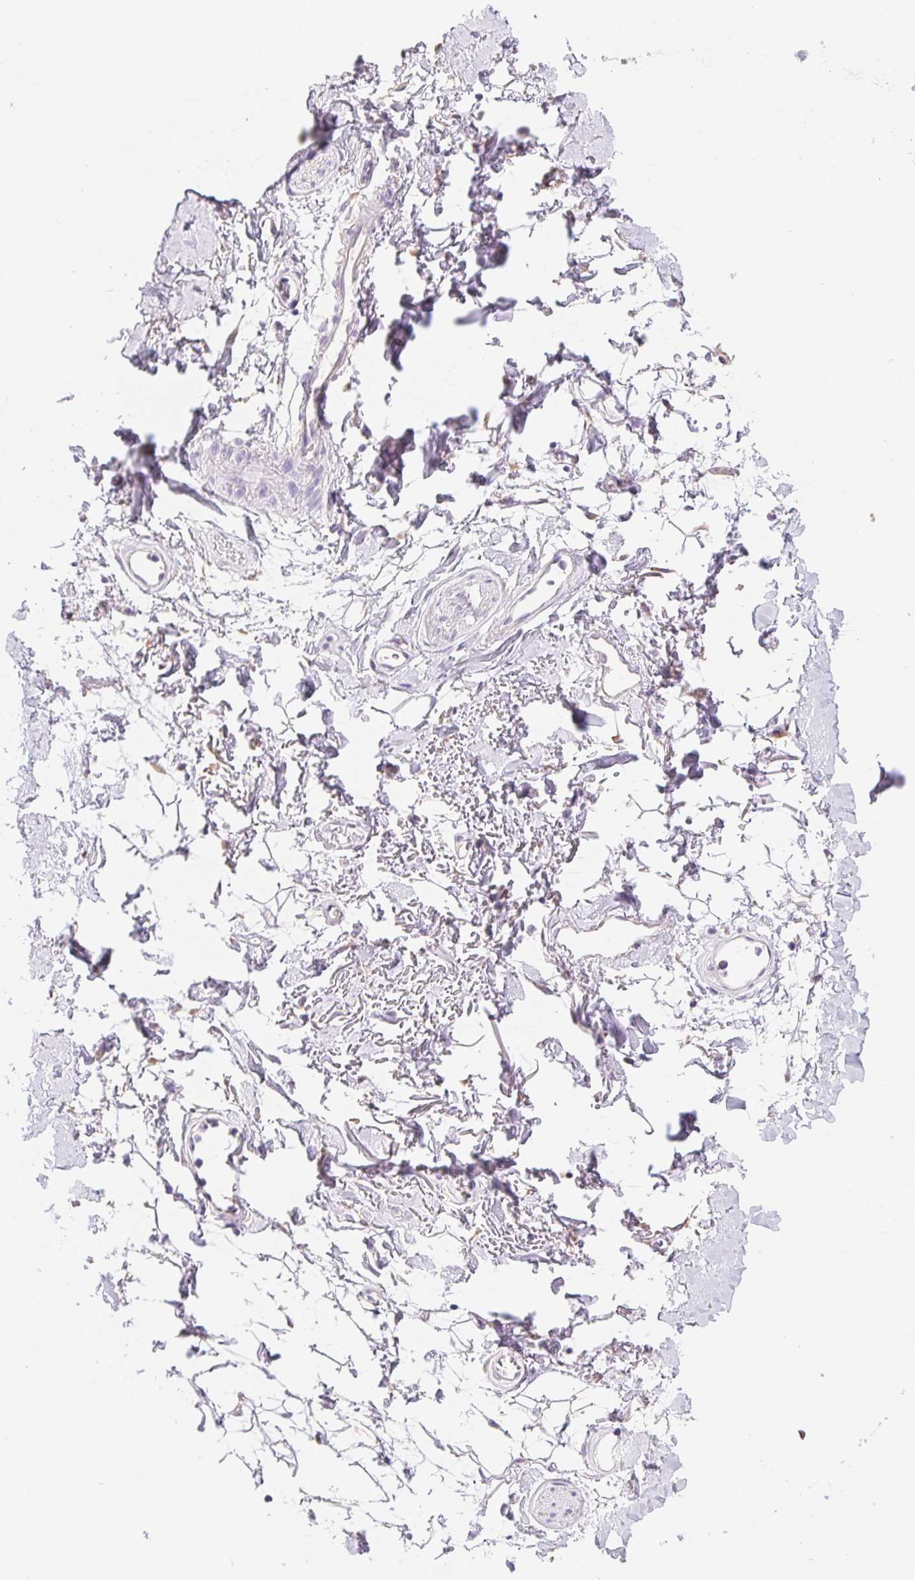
{"staining": {"intensity": "negative", "quantity": "none", "location": "none"}, "tissue": "adipose tissue", "cell_type": "Adipocytes", "image_type": "normal", "snomed": [{"axis": "morphology", "description": "Normal tissue, NOS"}, {"axis": "topography", "description": "Anal"}, {"axis": "topography", "description": "Peripheral nerve tissue"}], "caption": "Immunohistochemistry (IHC) image of unremarkable human adipose tissue stained for a protein (brown), which shows no staining in adipocytes.", "gene": "PNLIP", "patient": {"sex": "male", "age": 78}}